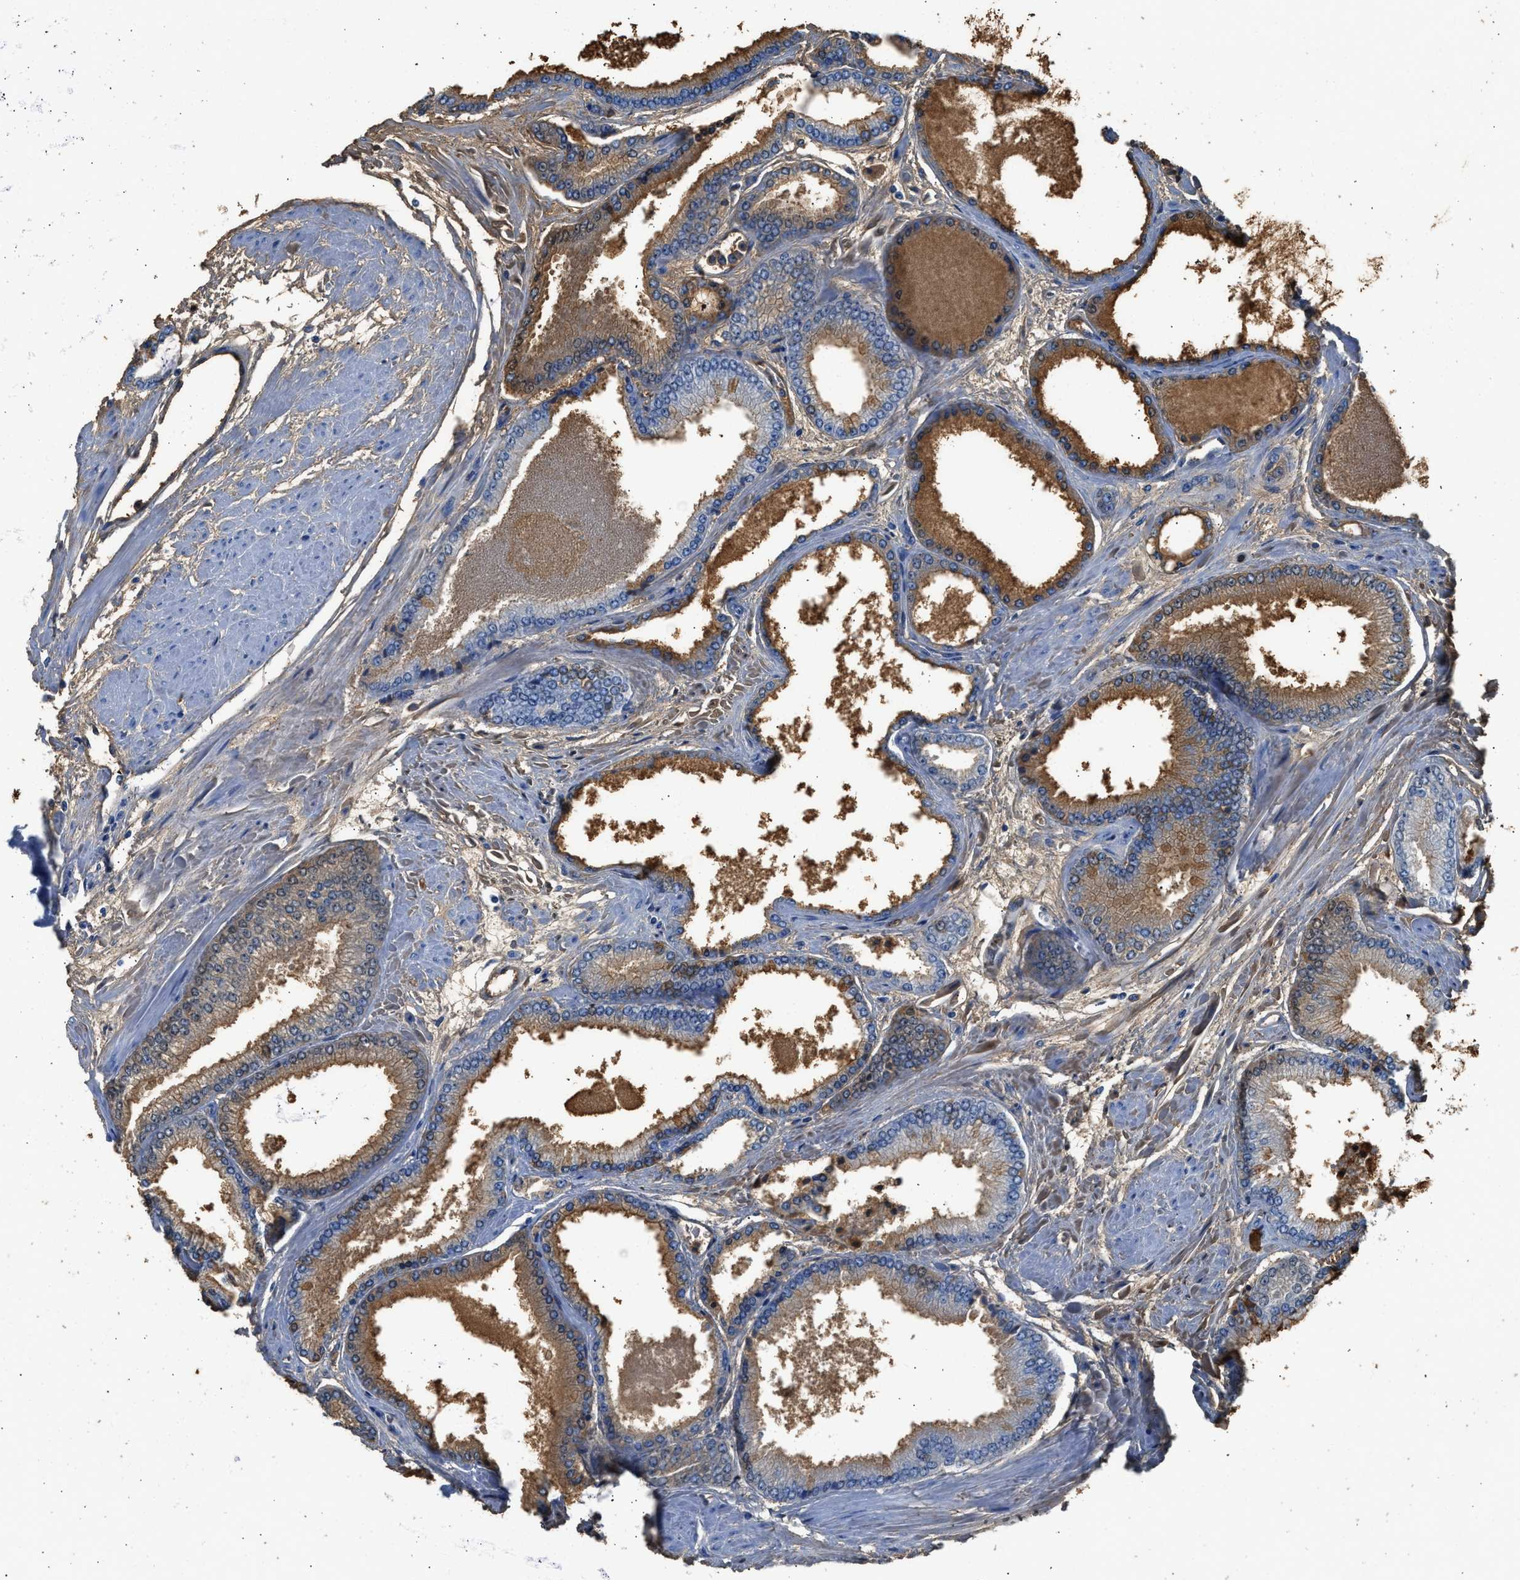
{"staining": {"intensity": "moderate", "quantity": ">75%", "location": "cytoplasmic/membranous"}, "tissue": "prostate cancer", "cell_type": "Tumor cells", "image_type": "cancer", "snomed": [{"axis": "morphology", "description": "Adenocarcinoma, High grade"}, {"axis": "topography", "description": "Prostate"}], "caption": "An image of human prostate cancer (high-grade adenocarcinoma) stained for a protein demonstrates moderate cytoplasmic/membranous brown staining in tumor cells.", "gene": "FAIM2", "patient": {"sex": "male", "age": 61}}